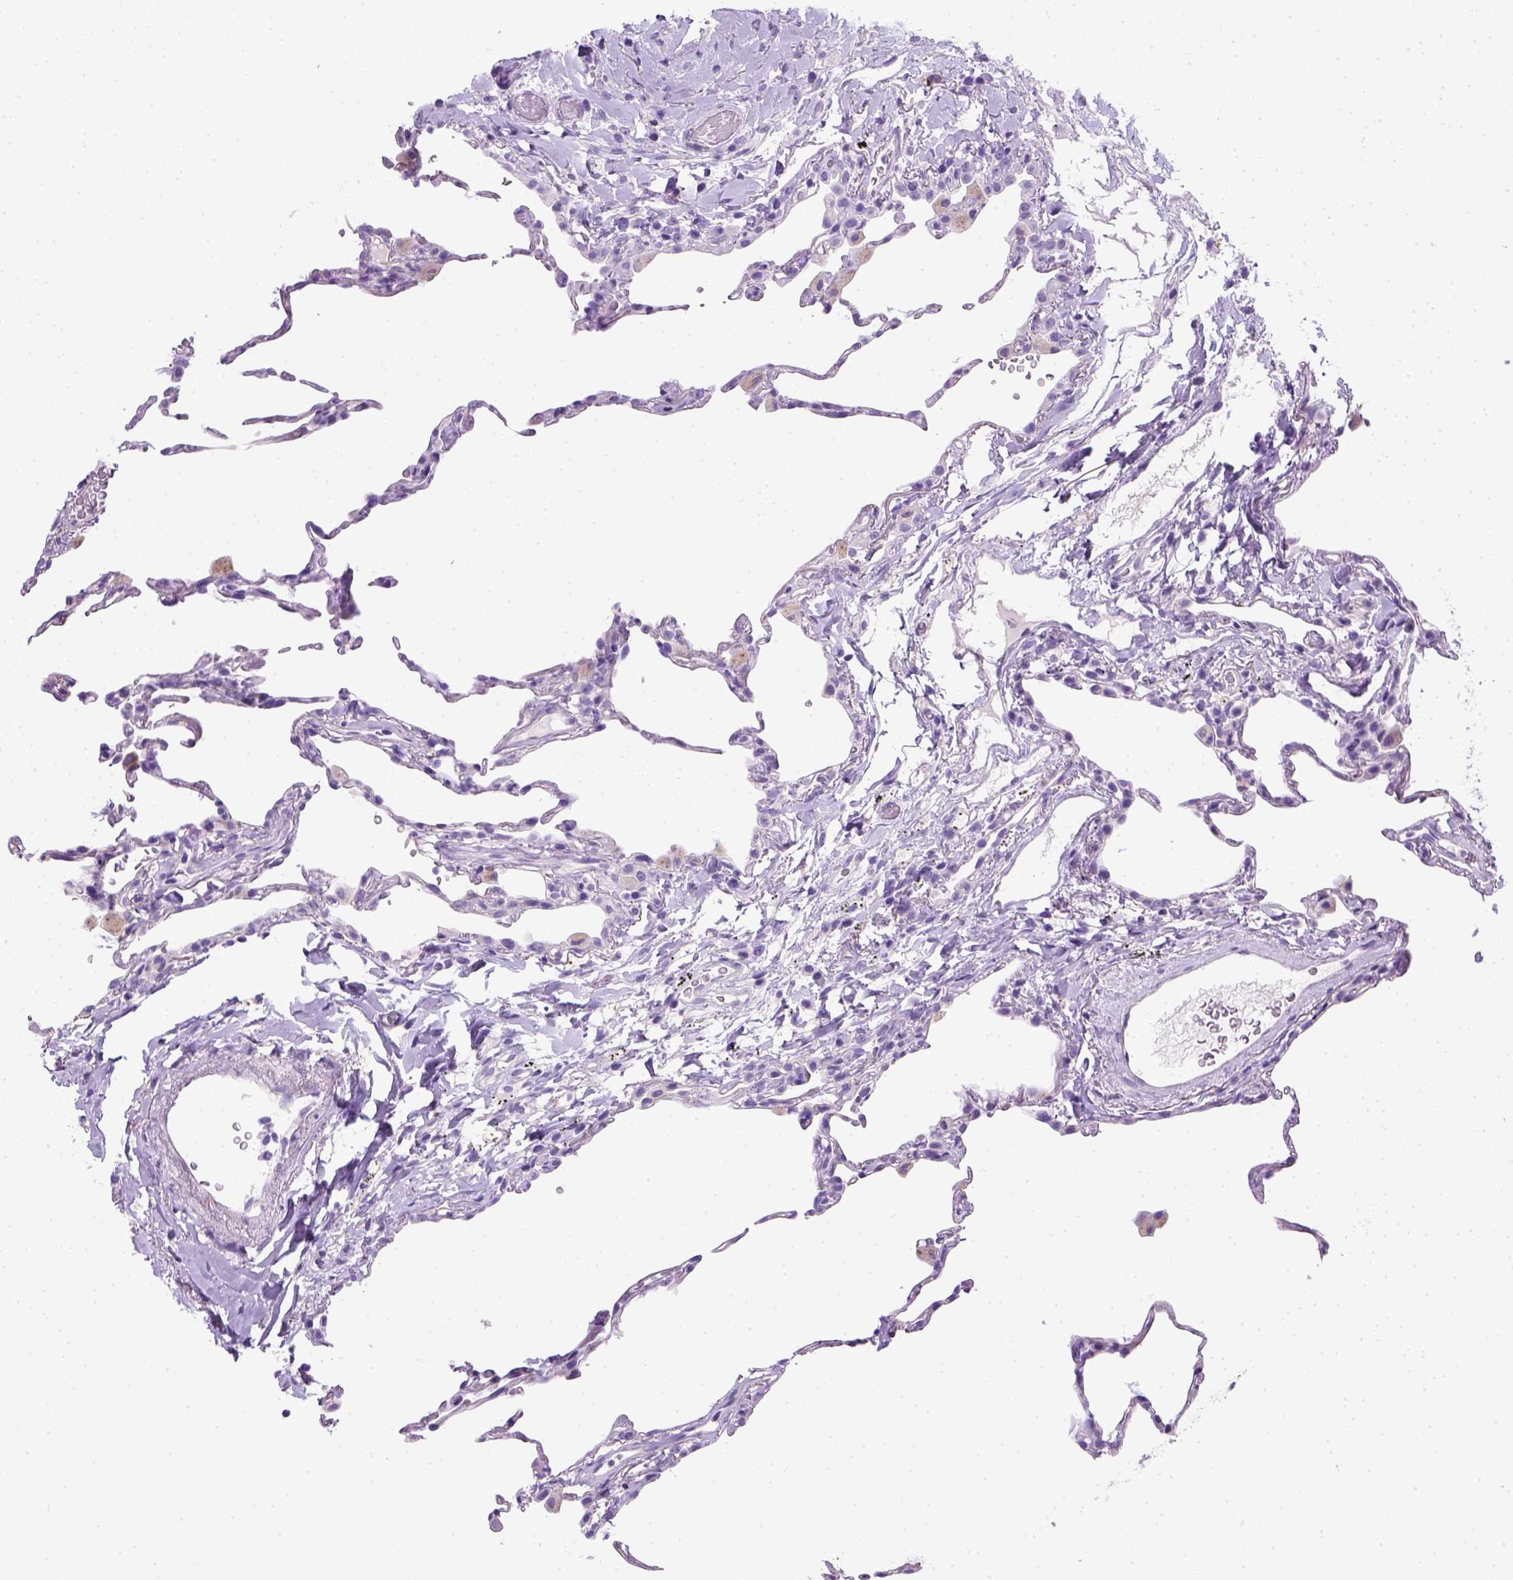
{"staining": {"intensity": "negative", "quantity": "none", "location": "none"}, "tissue": "lung", "cell_type": "Alveolar cells", "image_type": "normal", "snomed": [{"axis": "morphology", "description": "Normal tissue, NOS"}, {"axis": "topography", "description": "Lung"}], "caption": "Immunohistochemistry (IHC) micrograph of normal human lung stained for a protein (brown), which displays no expression in alveolar cells.", "gene": "KRT71", "patient": {"sex": "female", "age": 57}}